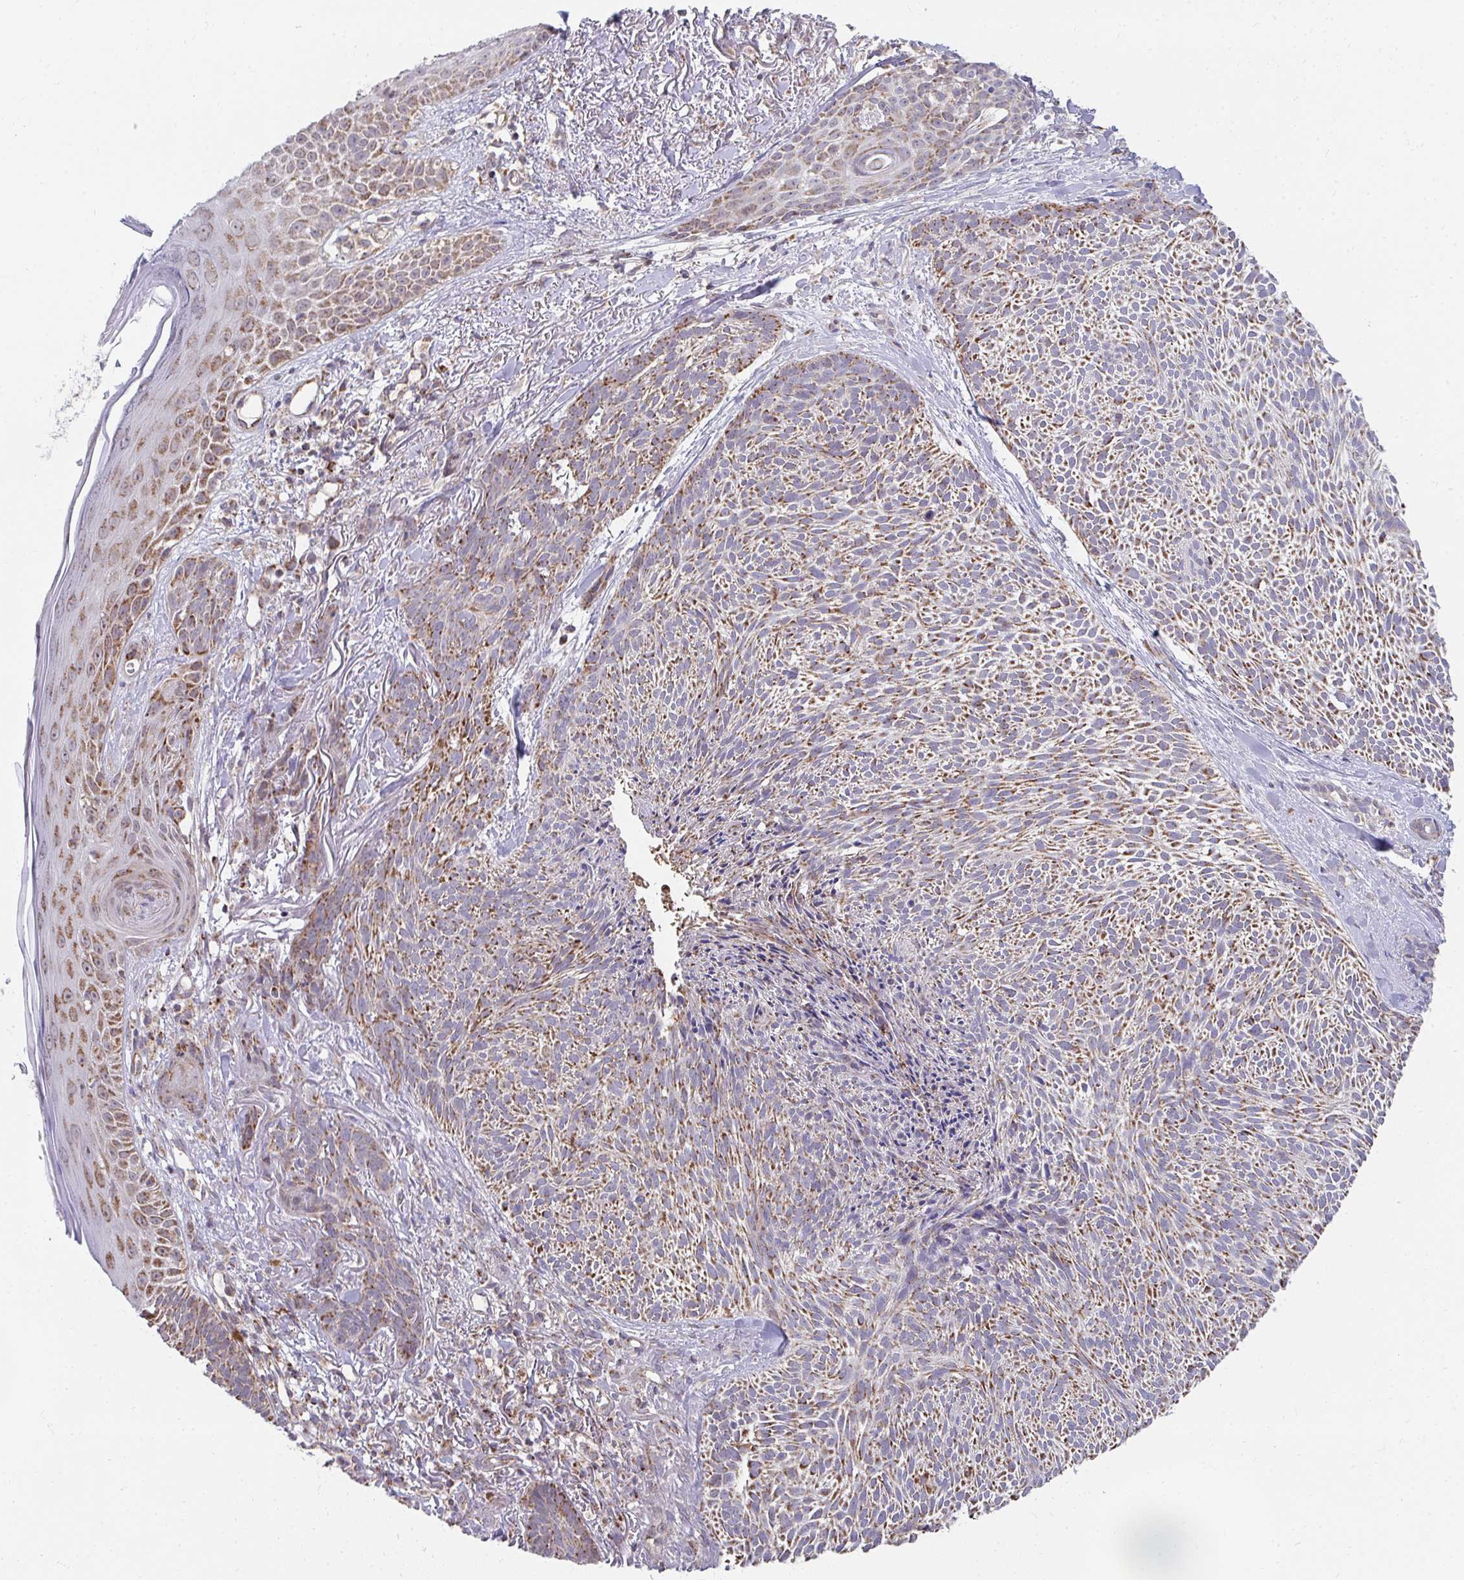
{"staining": {"intensity": "moderate", "quantity": ">75%", "location": "cytoplasmic/membranous"}, "tissue": "skin cancer", "cell_type": "Tumor cells", "image_type": "cancer", "snomed": [{"axis": "morphology", "description": "Basal cell carcinoma"}, {"axis": "topography", "description": "Skin"}], "caption": "Protein analysis of skin basal cell carcinoma tissue reveals moderate cytoplasmic/membranous staining in about >75% of tumor cells.", "gene": "PRRG3", "patient": {"sex": "female", "age": 78}}